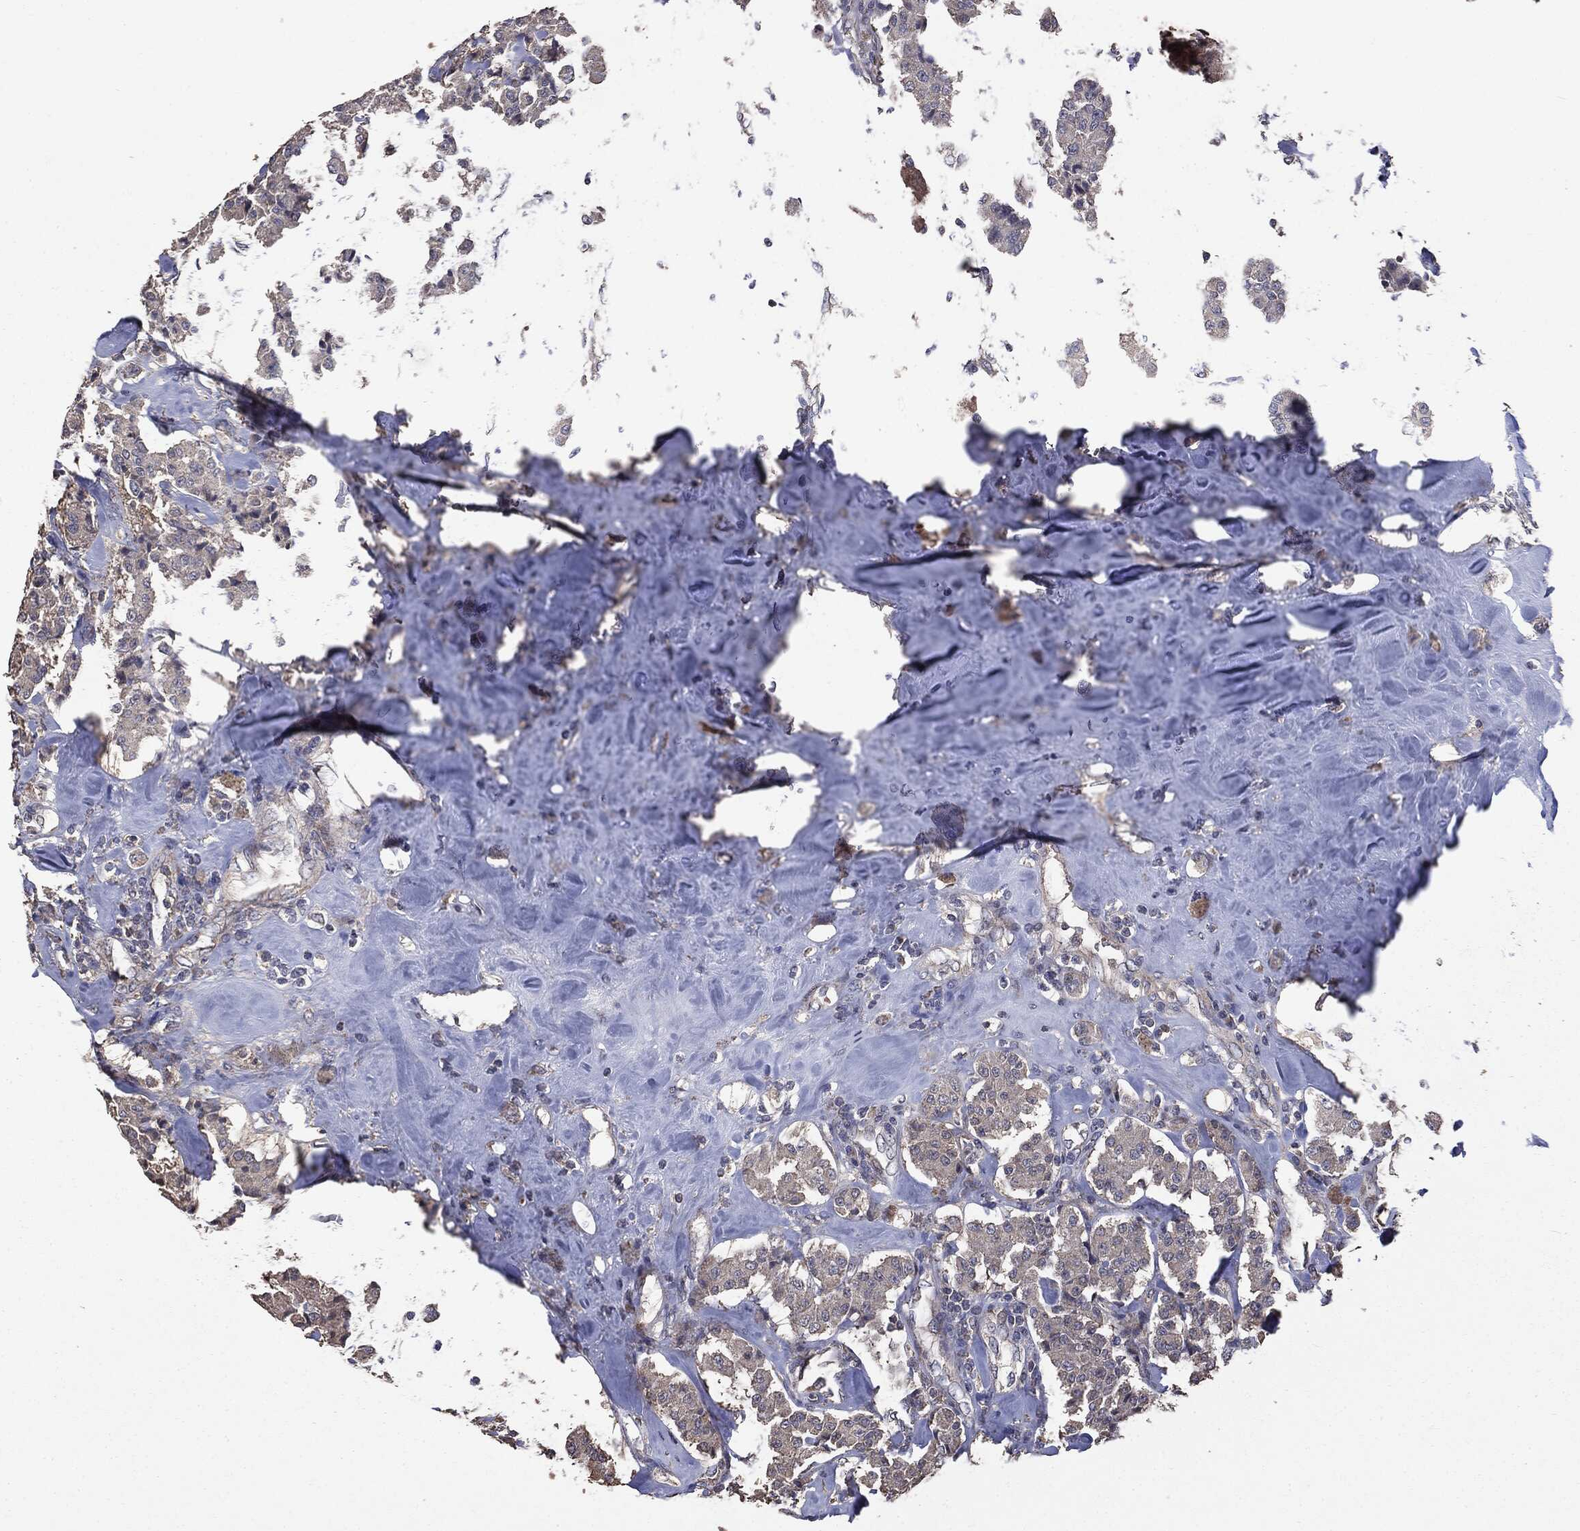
{"staining": {"intensity": "negative", "quantity": "none", "location": "none"}, "tissue": "carcinoid", "cell_type": "Tumor cells", "image_type": "cancer", "snomed": [{"axis": "morphology", "description": "Carcinoid, malignant, NOS"}, {"axis": "topography", "description": "Pancreas"}], "caption": "DAB immunohistochemical staining of human malignant carcinoid exhibits no significant expression in tumor cells.", "gene": "MTOR", "patient": {"sex": "male", "age": 41}}